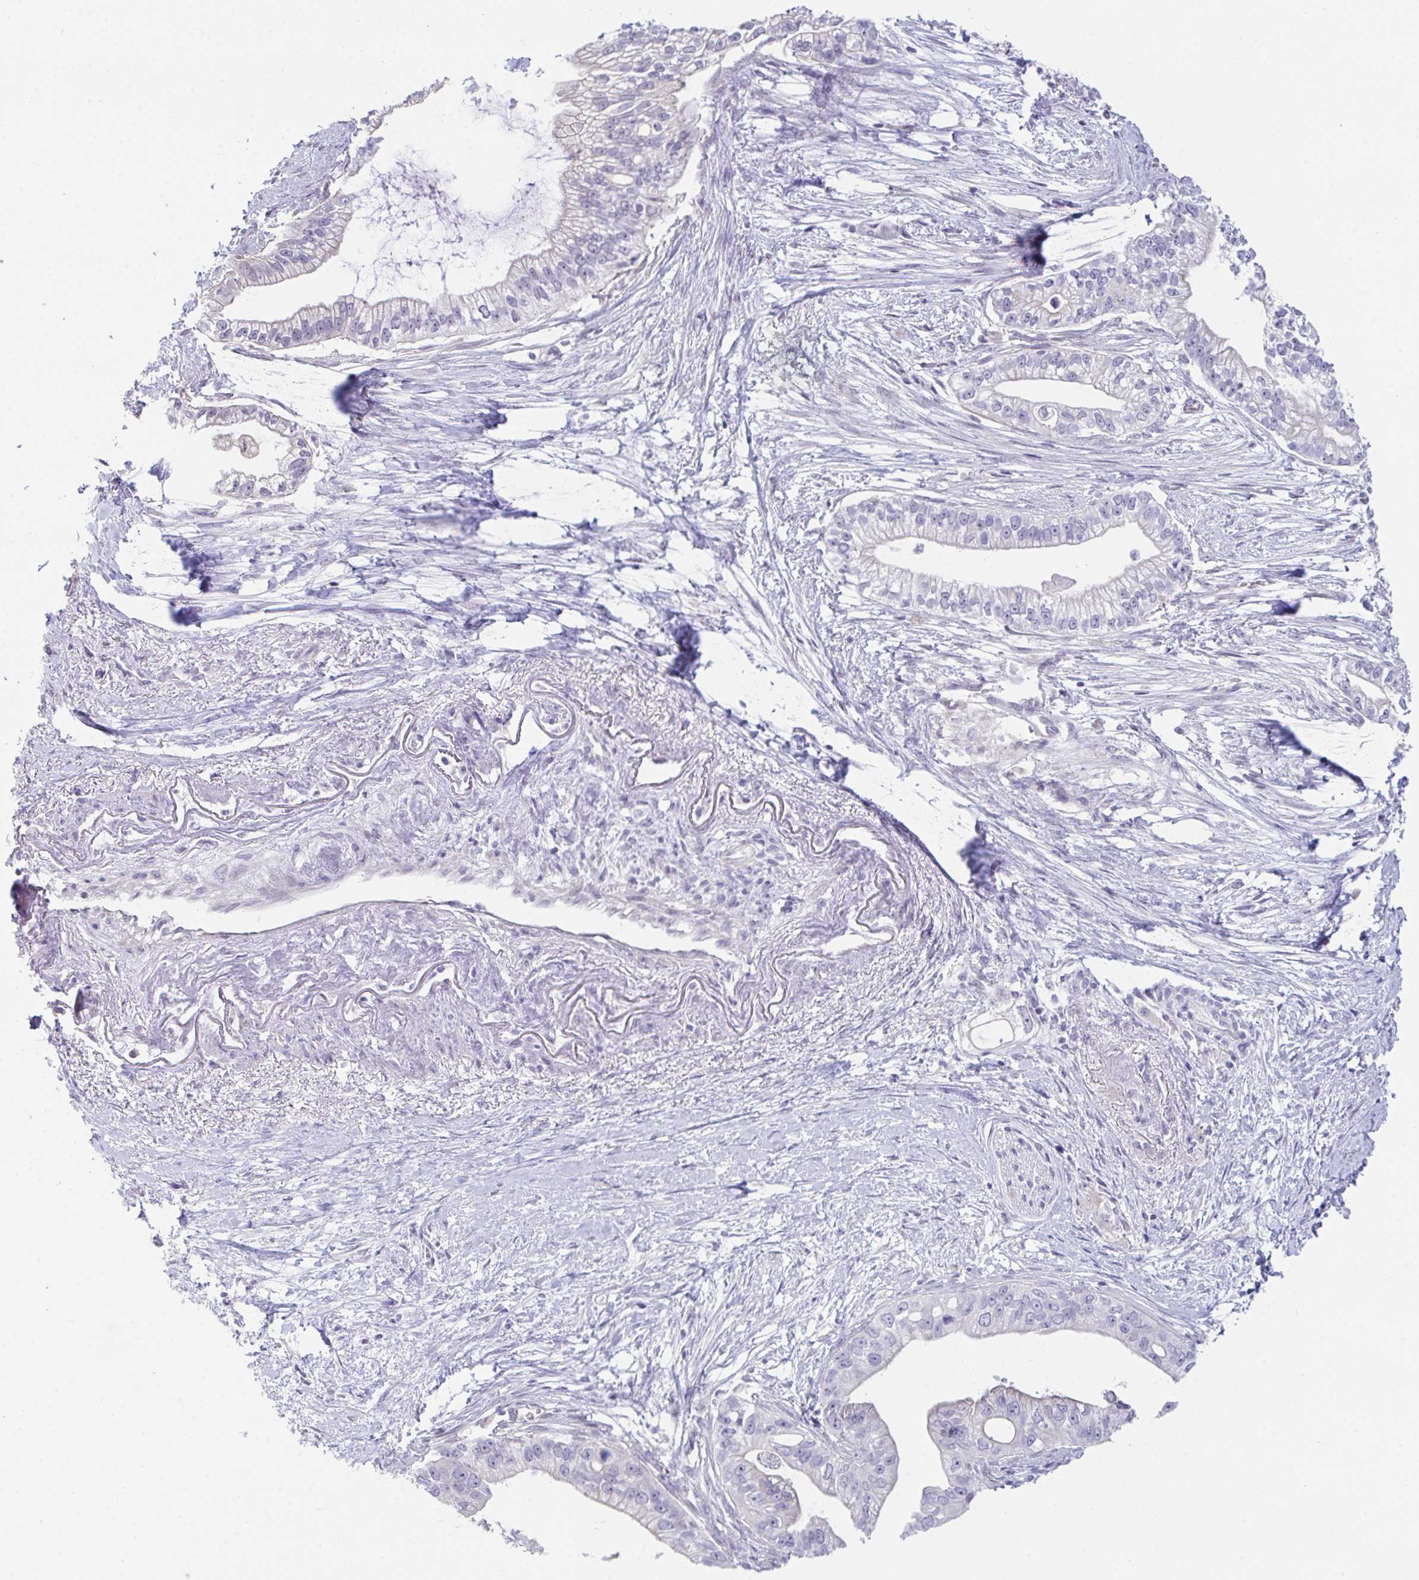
{"staining": {"intensity": "negative", "quantity": "none", "location": "none"}, "tissue": "pancreatic cancer", "cell_type": "Tumor cells", "image_type": "cancer", "snomed": [{"axis": "morphology", "description": "Adenocarcinoma, NOS"}, {"axis": "topography", "description": "Pancreas"}], "caption": "A micrograph of human pancreatic adenocarcinoma is negative for staining in tumor cells. (DAB (3,3'-diaminobenzidine) IHC visualized using brightfield microscopy, high magnification).", "gene": "ATP6V0D2", "patient": {"sex": "male", "age": 70}}